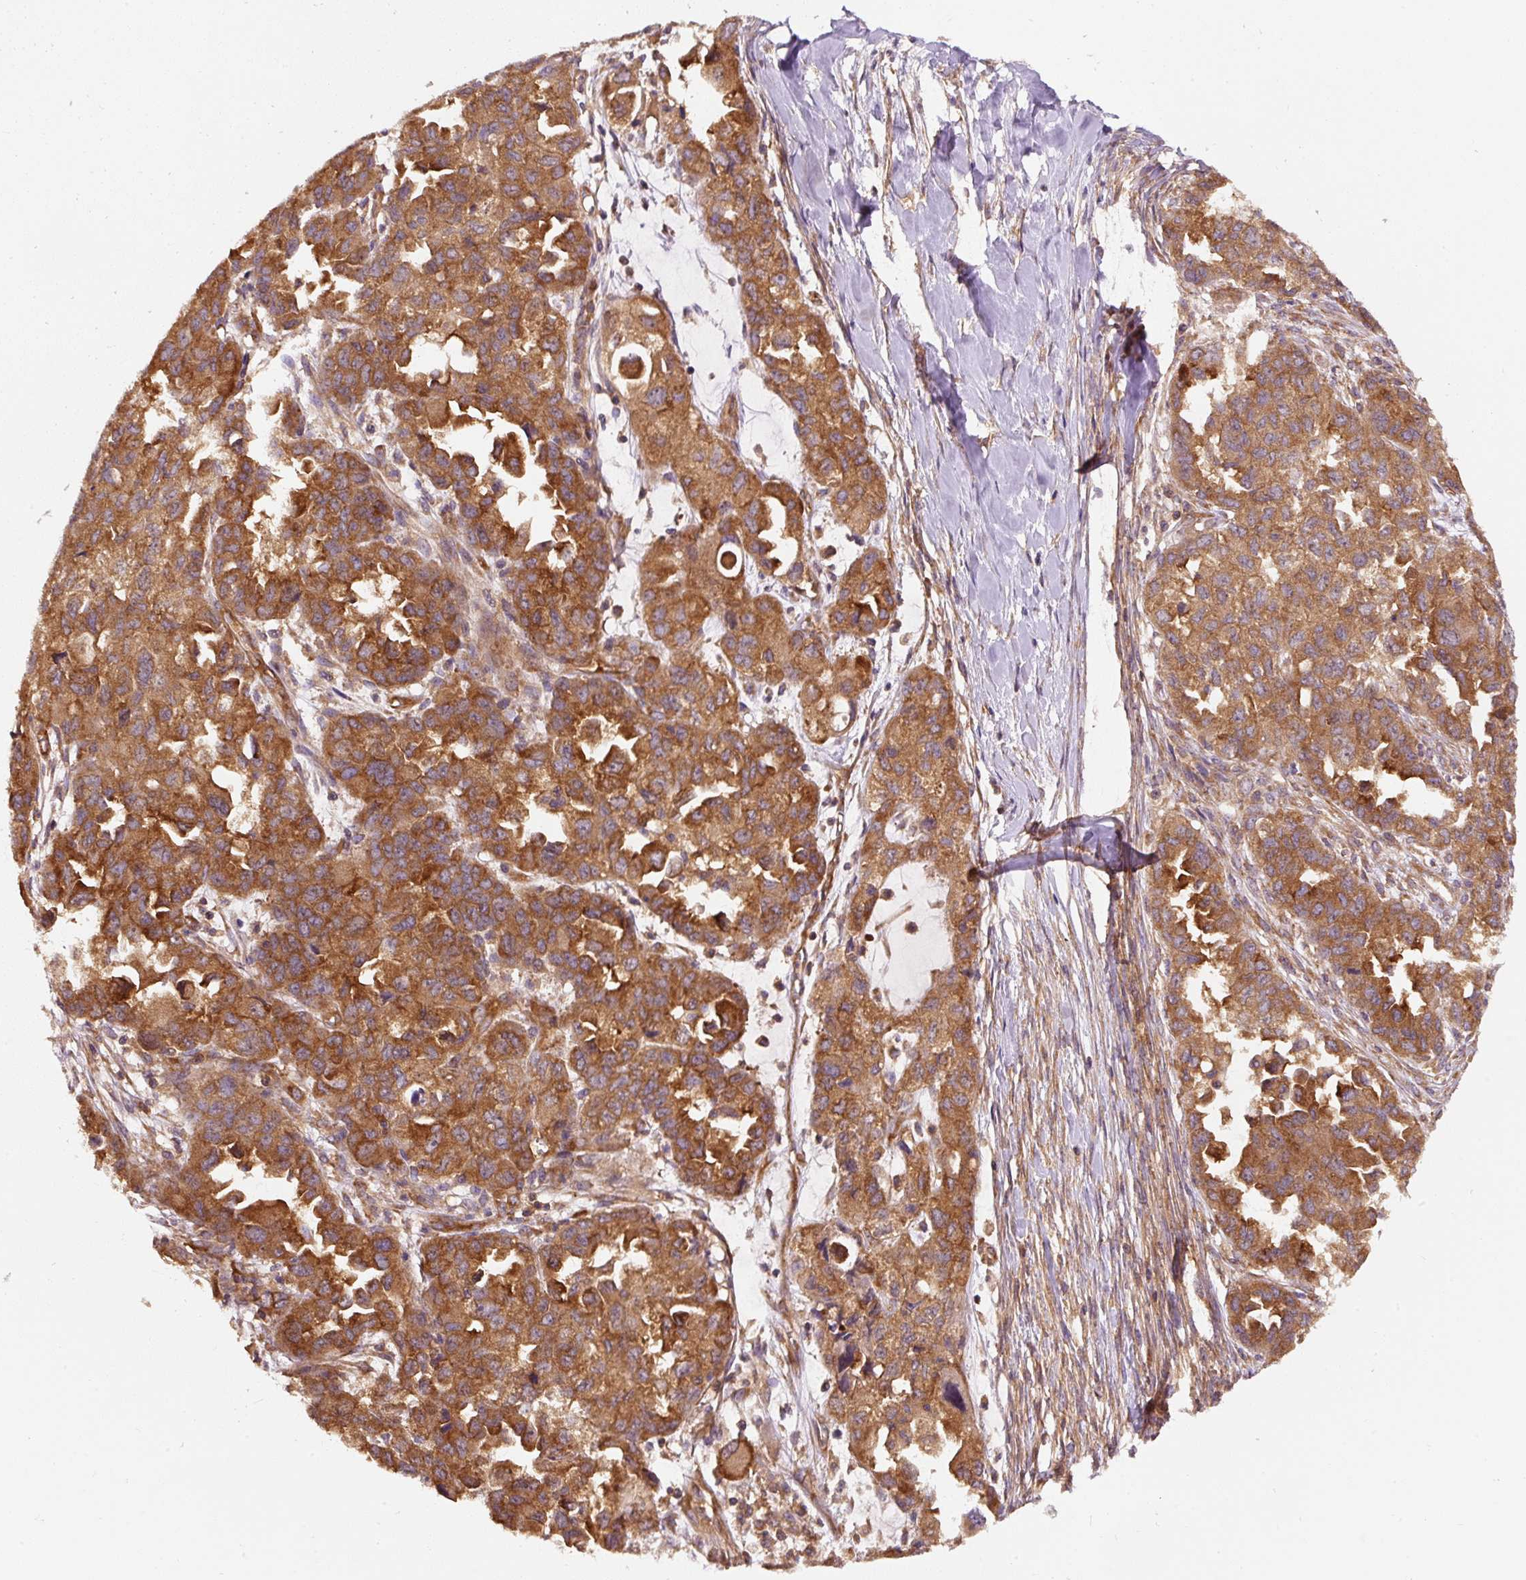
{"staining": {"intensity": "strong", "quantity": ">75%", "location": "cytoplasmic/membranous"}, "tissue": "ovarian cancer", "cell_type": "Tumor cells", "image_type": "cancer", "snomed": [{"axis": "morphology", "description": "Cystadenocarcinoma, serous, NOS"}, {"axis": "topography", "description": "Ovary"}], "caption": "IHC staining of ovarian cancer (serous cystadenocarcinoma), which shows high levels of strong cytoplasmic/membranous staining in approximately >75% of tumor cells indicating strong cytoplasmic/membranous protein expression. The staining was performed using DAB (brown) for protein detection and nuclei were counterstained in hematoxylin (blue).", "gene": "EIF2S2", "patient": {"sex": "female", "age": 84}}